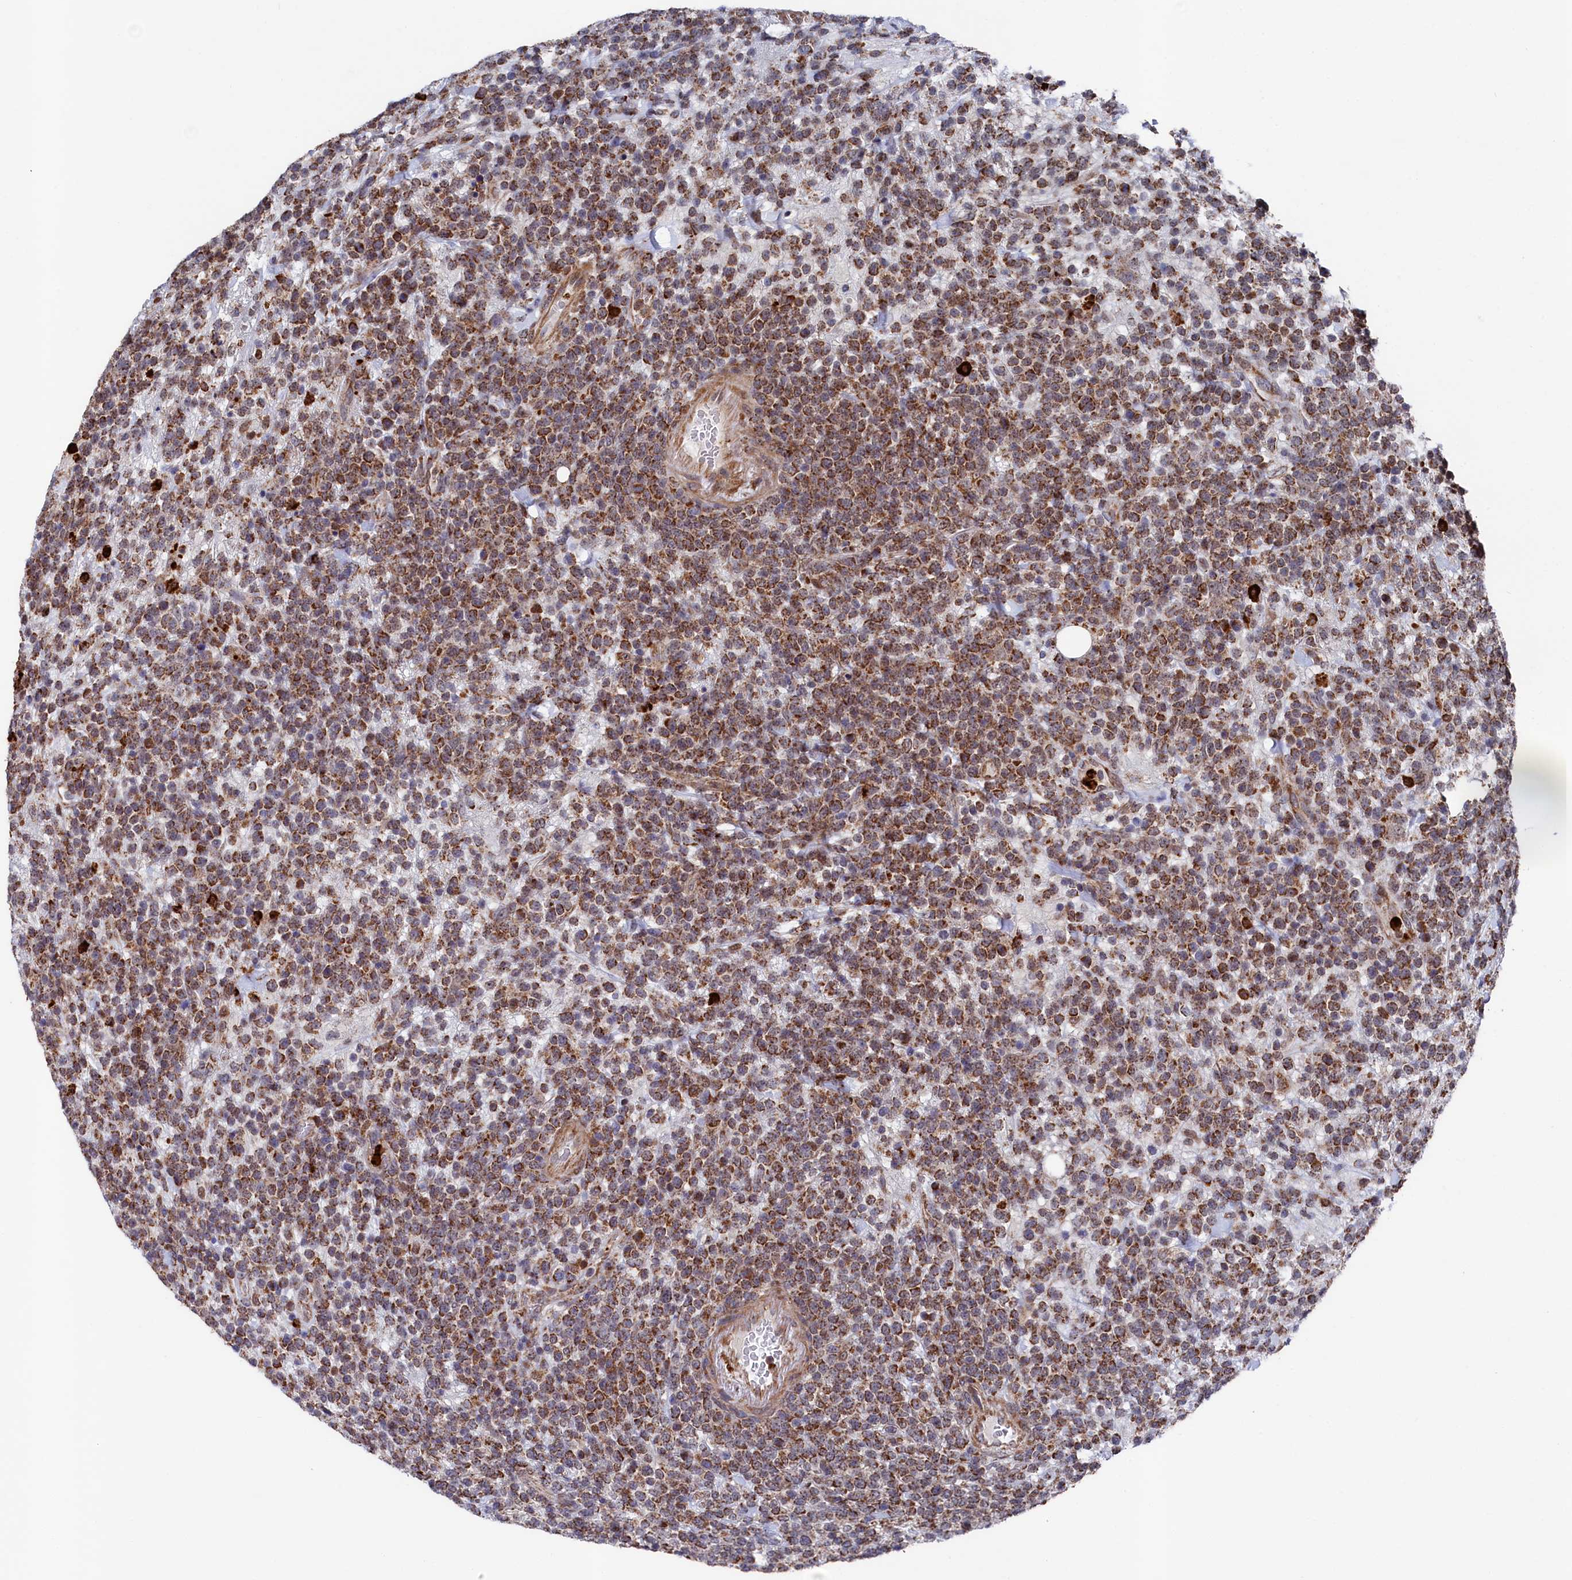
{"staining": {"intensity": "moderate", "quantity": ">75%", "location": "cytoplasmic/membranous"}, "tissue": "lymphoma", "cell_type": "Tumor cells", "image_type": "cancer", "snomed": [{"axis": "morphology", "description": "Malignant lymphoma, non-Hodgkin's type, High grade"}, {"axis": "topography", "description": "Colon"}], "caption": "Immunohistochemistry (IHC) (DAB (3,3'-diaminobenzidine)) staining of lymphoma displays moderate cytoplasmic/membranous protein staining in approximately >75% of tumor cells.", "gene": "CHCHD1", "patient": {"sex": "female", "age": 53}}